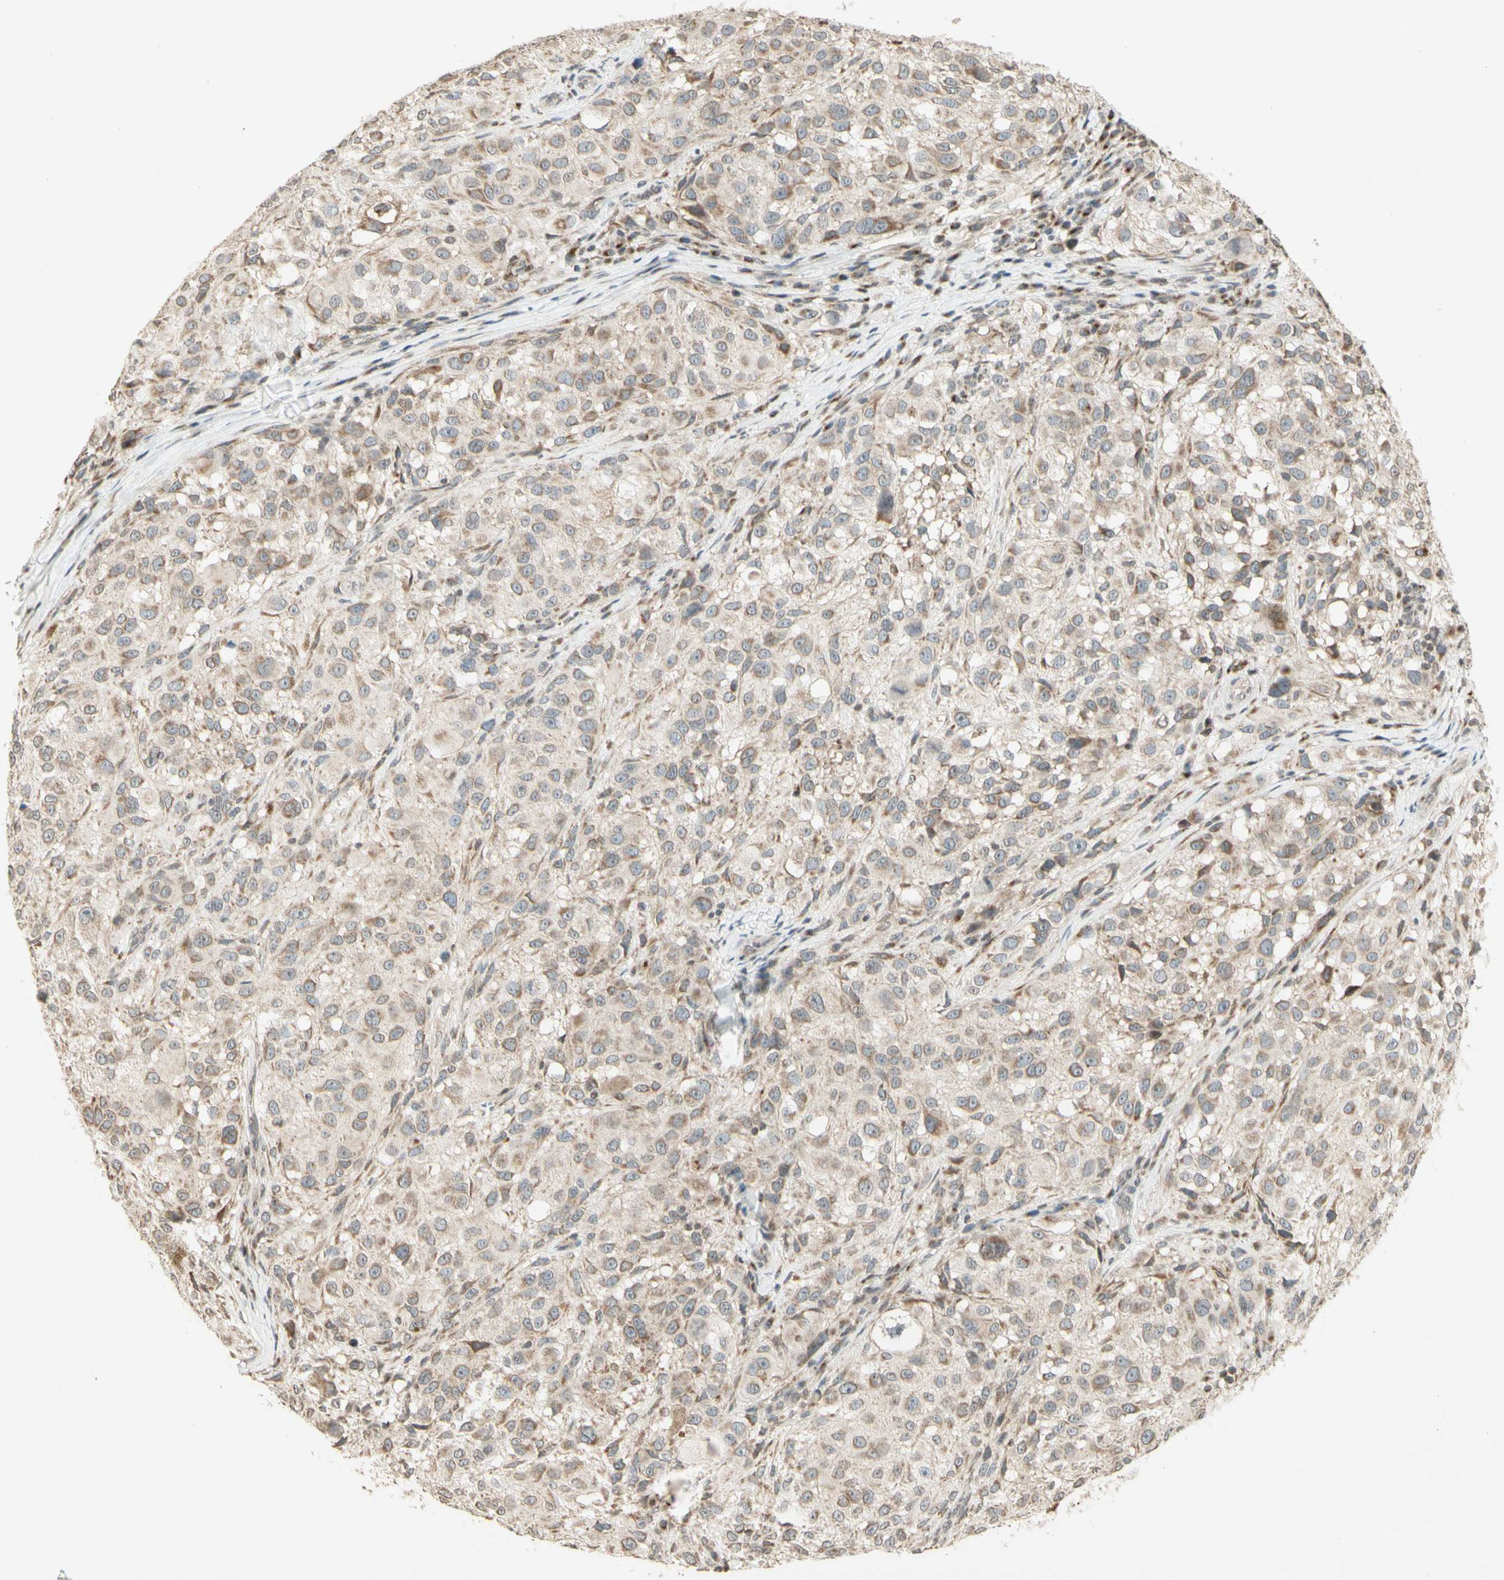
{"staining": {"intensity": "weak", "quantity": "25%-75%", "location": "cytoplasmic/membranous"}, "tissue": "melanoma", "cell_type": "Tumor cells", "image_type": "cancer", "snomed": [{"axis": "morphology", "description": "Necrosis, NOS"}, {"axis": "morphology", "description": "Malignant melanoma, NOS"}, {"axis": "topography", "description": "Skin"}], "caption": "This micrograph displays IHC staining of malignant melanoma, with low weak cytoplasmic/membranous expression in about 25%-75% of tumor cells.", "gene": "CCNI", "patient": {"sex": "female", "age": 87}}